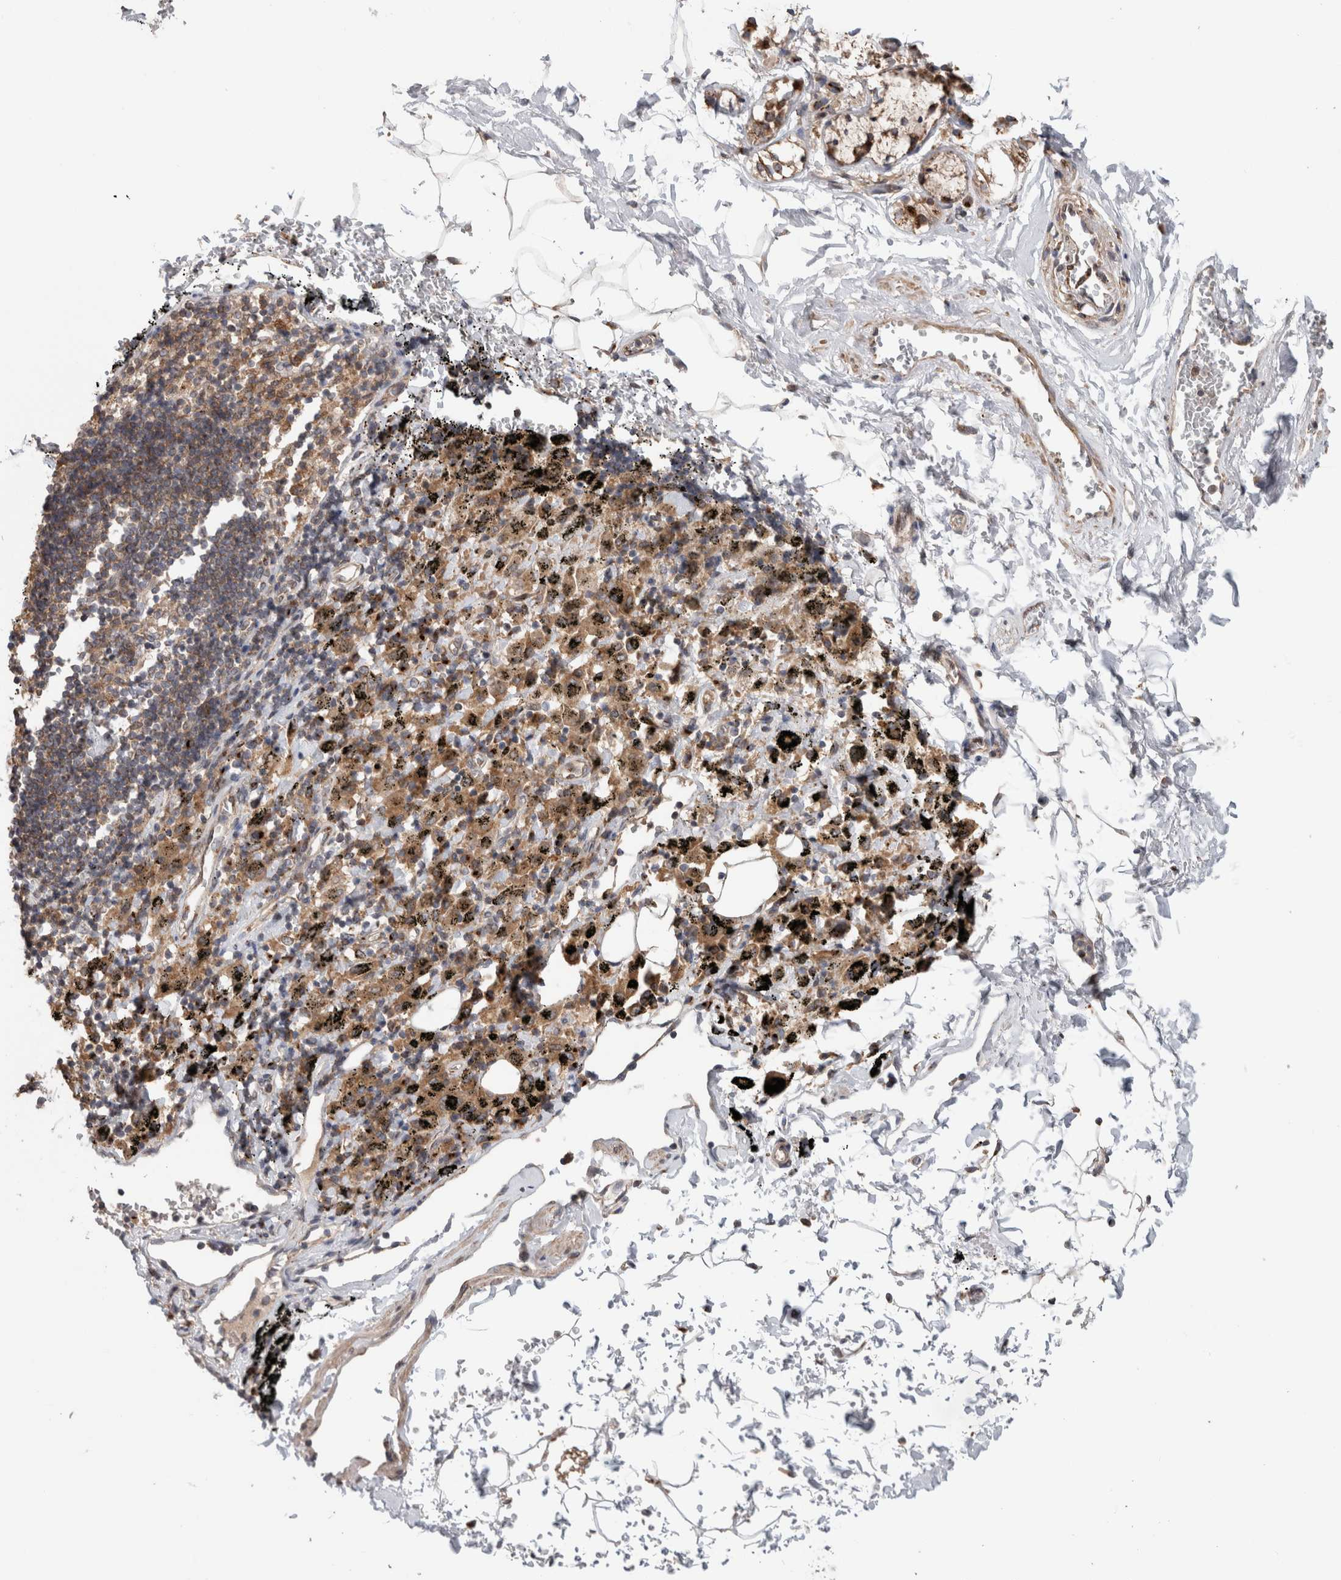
{"staining": {"intensity": "weak", "quantity": "<25%", "location": "cytoplasmic/membranous"}, "tissue": "adipose tissue", "cell_type": "Adipocytes", "image_type": "normal", "snomed": [{"axis": "morphology", "description": "Normal tissue, NOS"}, {"axis": "topography", "description": "Cartilage tissue"}, {"axis": "topography", "description": "Lung"}], "caption": "DAB immunohistochemical staining of unremarkable adipose tissue shows no significant staining in adipocytes.", "gene": "TRIM5", "patient": {"sex": "female", "age": 77}}